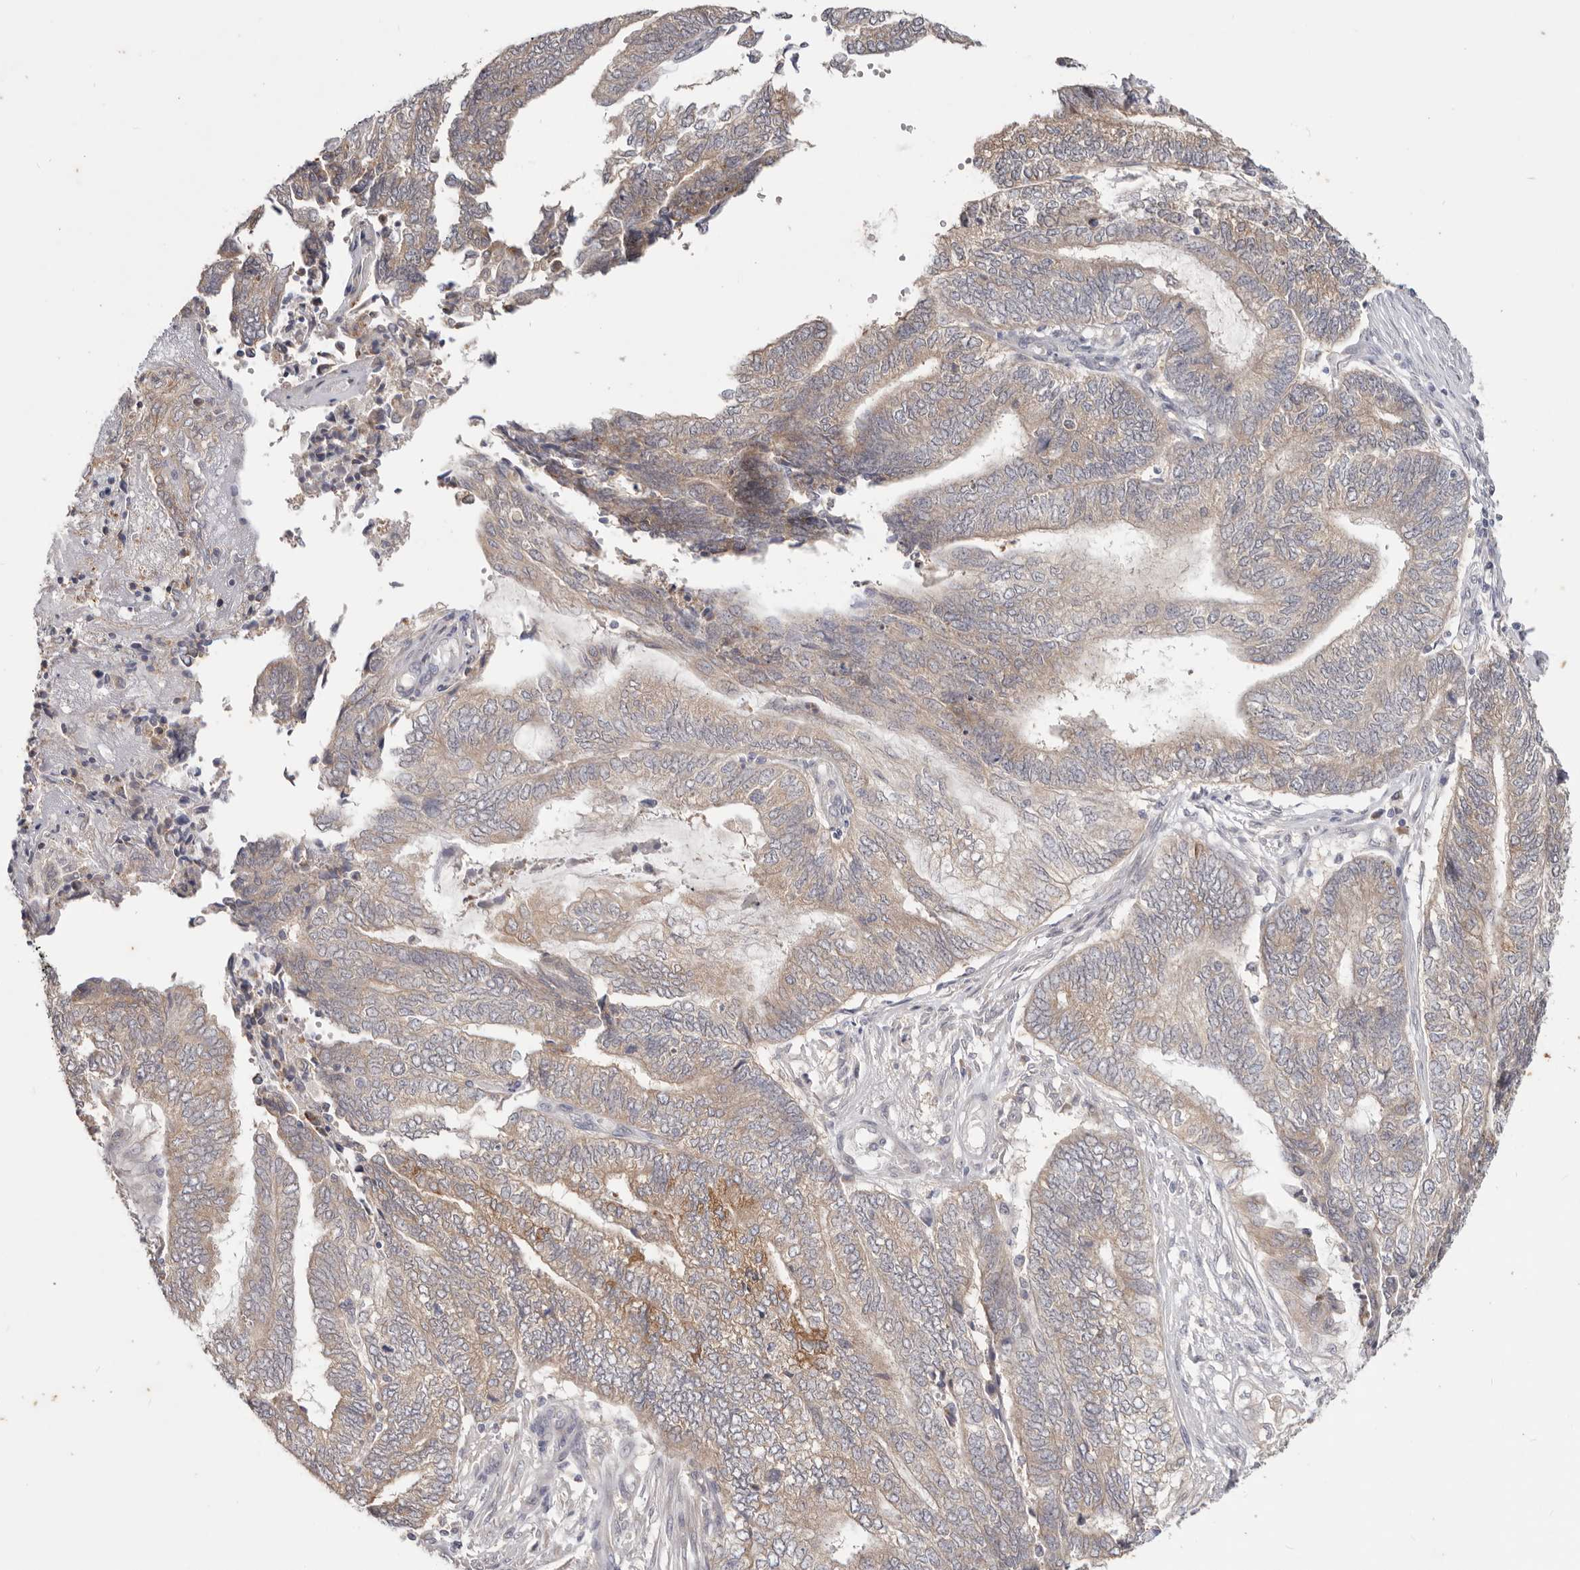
{"staining": {"intensity": "weak", "quantity": "25%-75%", "location": "cytoplasmic/membranous"}, "tissue": "endometrial cancer", "cell_type": "Tumor cells", "image_type": "cancer", "snomed": [{"axis": "morphology", "description": "Adenocarcinoma, NOS"}, {"axis": "topography", "description": "Uterus"}, {"axis": "topography", "description": "Endometrium"}], "caption": "Weak cytoplasmic/membranous protein positivity is seen in approximately 25%-75% of tumor cells in endometrial cancer. The staining was performed using DAB (3,3'-diaminobenzidine) to visualize the protein expression in brown, while the nuclei were stained in blue with hematoxylin (Magnification: 20x).", "gene": "WDR77", "patient": {"sex": "female", "age": 70}}